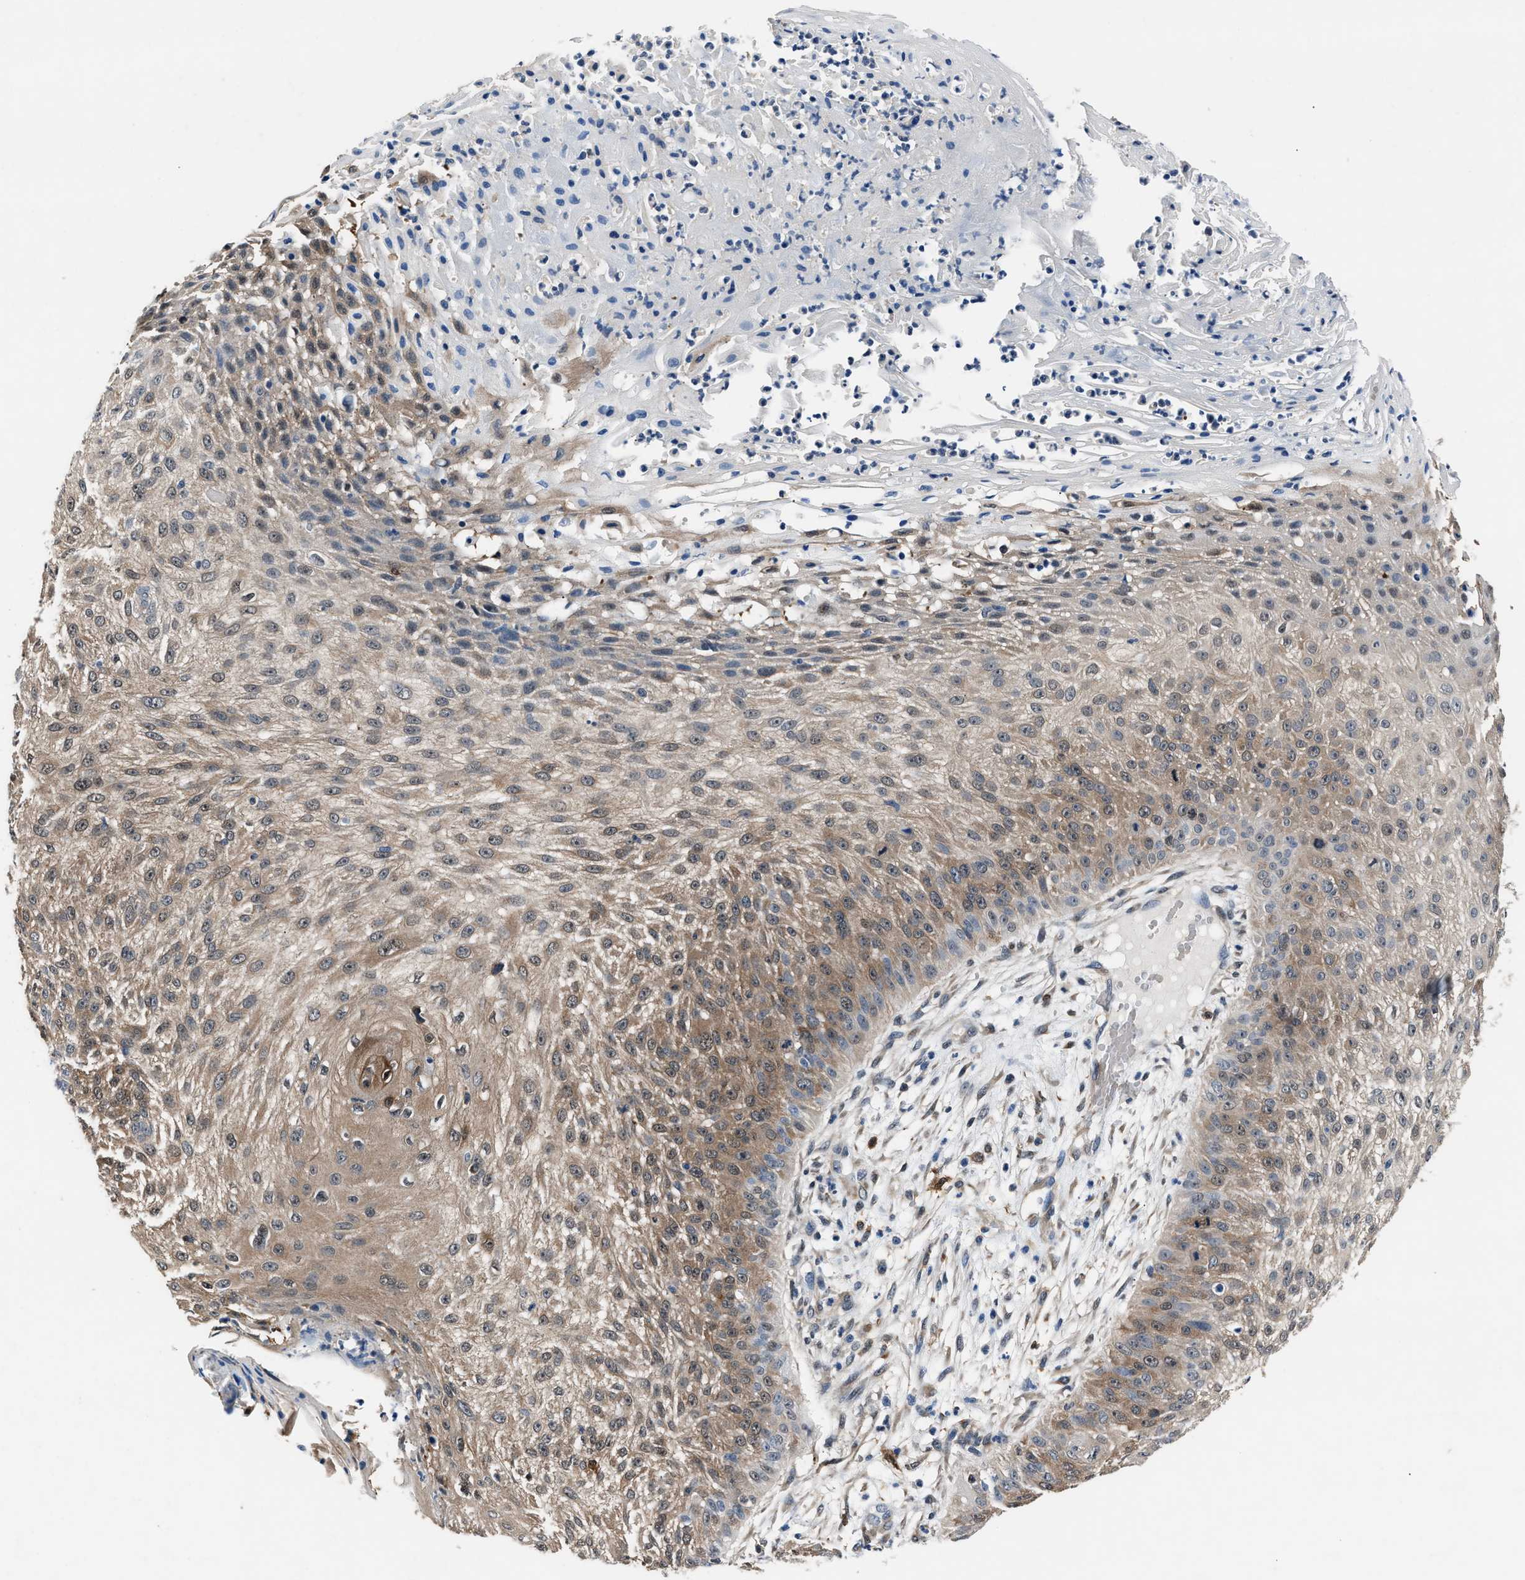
{"staining": {"intensity": "weak", "quantity": ">75%", "location": "cytoplasmic/membranous"}, "tissue": "skin cancer", "cell_type": "Tumor cells", "image_type": "cancer", "snomed": [{"axis": "morphology", "description": "Squamous cell carcinoma, NOS"}, {"axis": "topography", "description": "Skin"}], "caption": "A brown stain labels weak cytoplasmic/membranous staining of a protein in skin squamous cell carcinoma tumor cells.", "gene": "PPA1", "patient": {"sex": "female", "age": 80}}